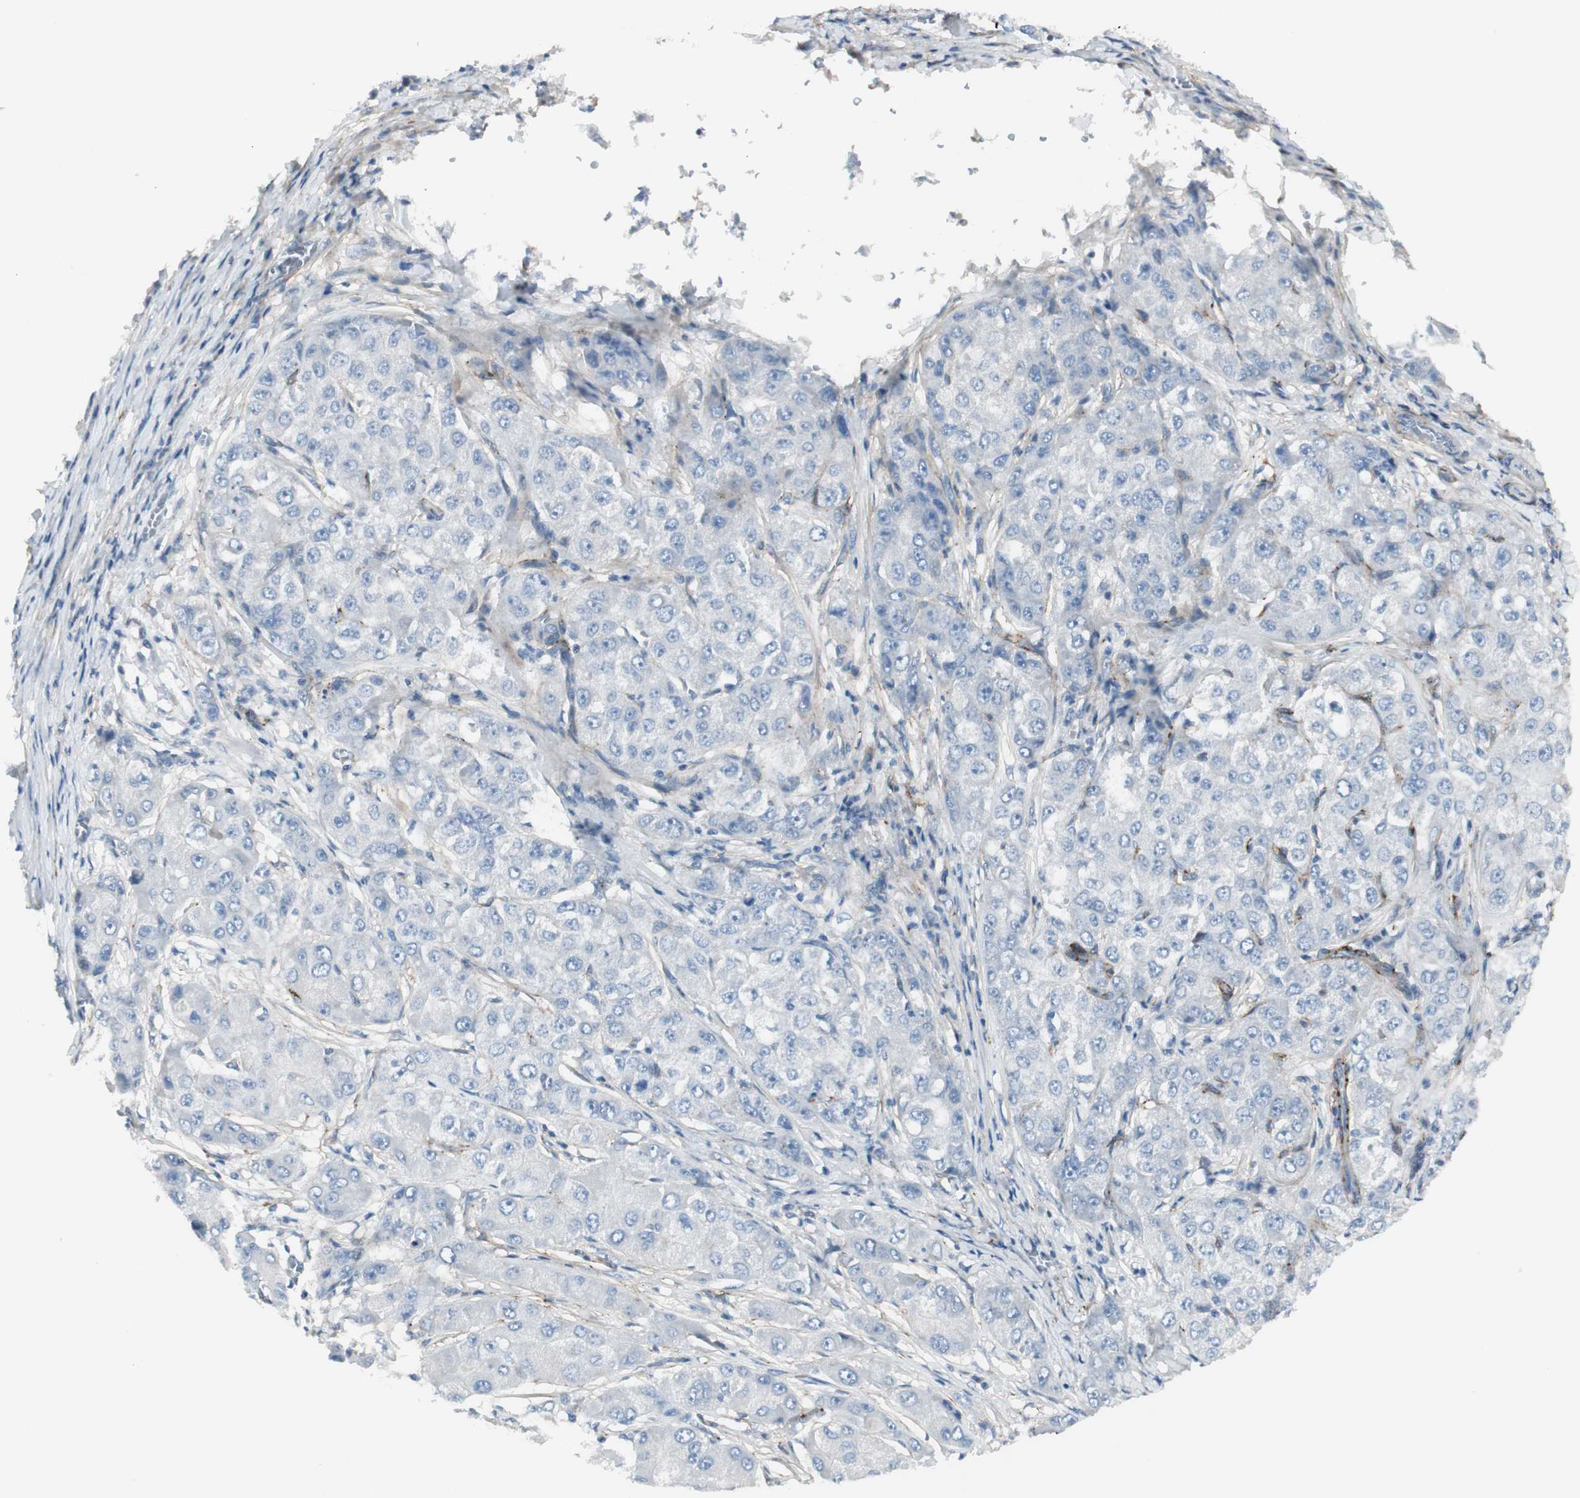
{"staining": {"intensity": "negative", "quantity": "none", "location": "none"}, "tissue": "liver cancer", "cell_type": "Tumor cells", "image_type": "cancer", "snomed": [{"axis": "morphology", "description": "Carcinoma, Hepatocellular, NOS"}, {"axis": "topography", "description": "Liver"}], "caption": "Tumor cells show no significant expression in liver hepatocellular carcinoma. (DAB immunohistochemistry (IHC) visualized using brightfield microscopy, high magnification).", "gene": "CACNA2D1", "patient": {"sex": "male", "age": 80}}